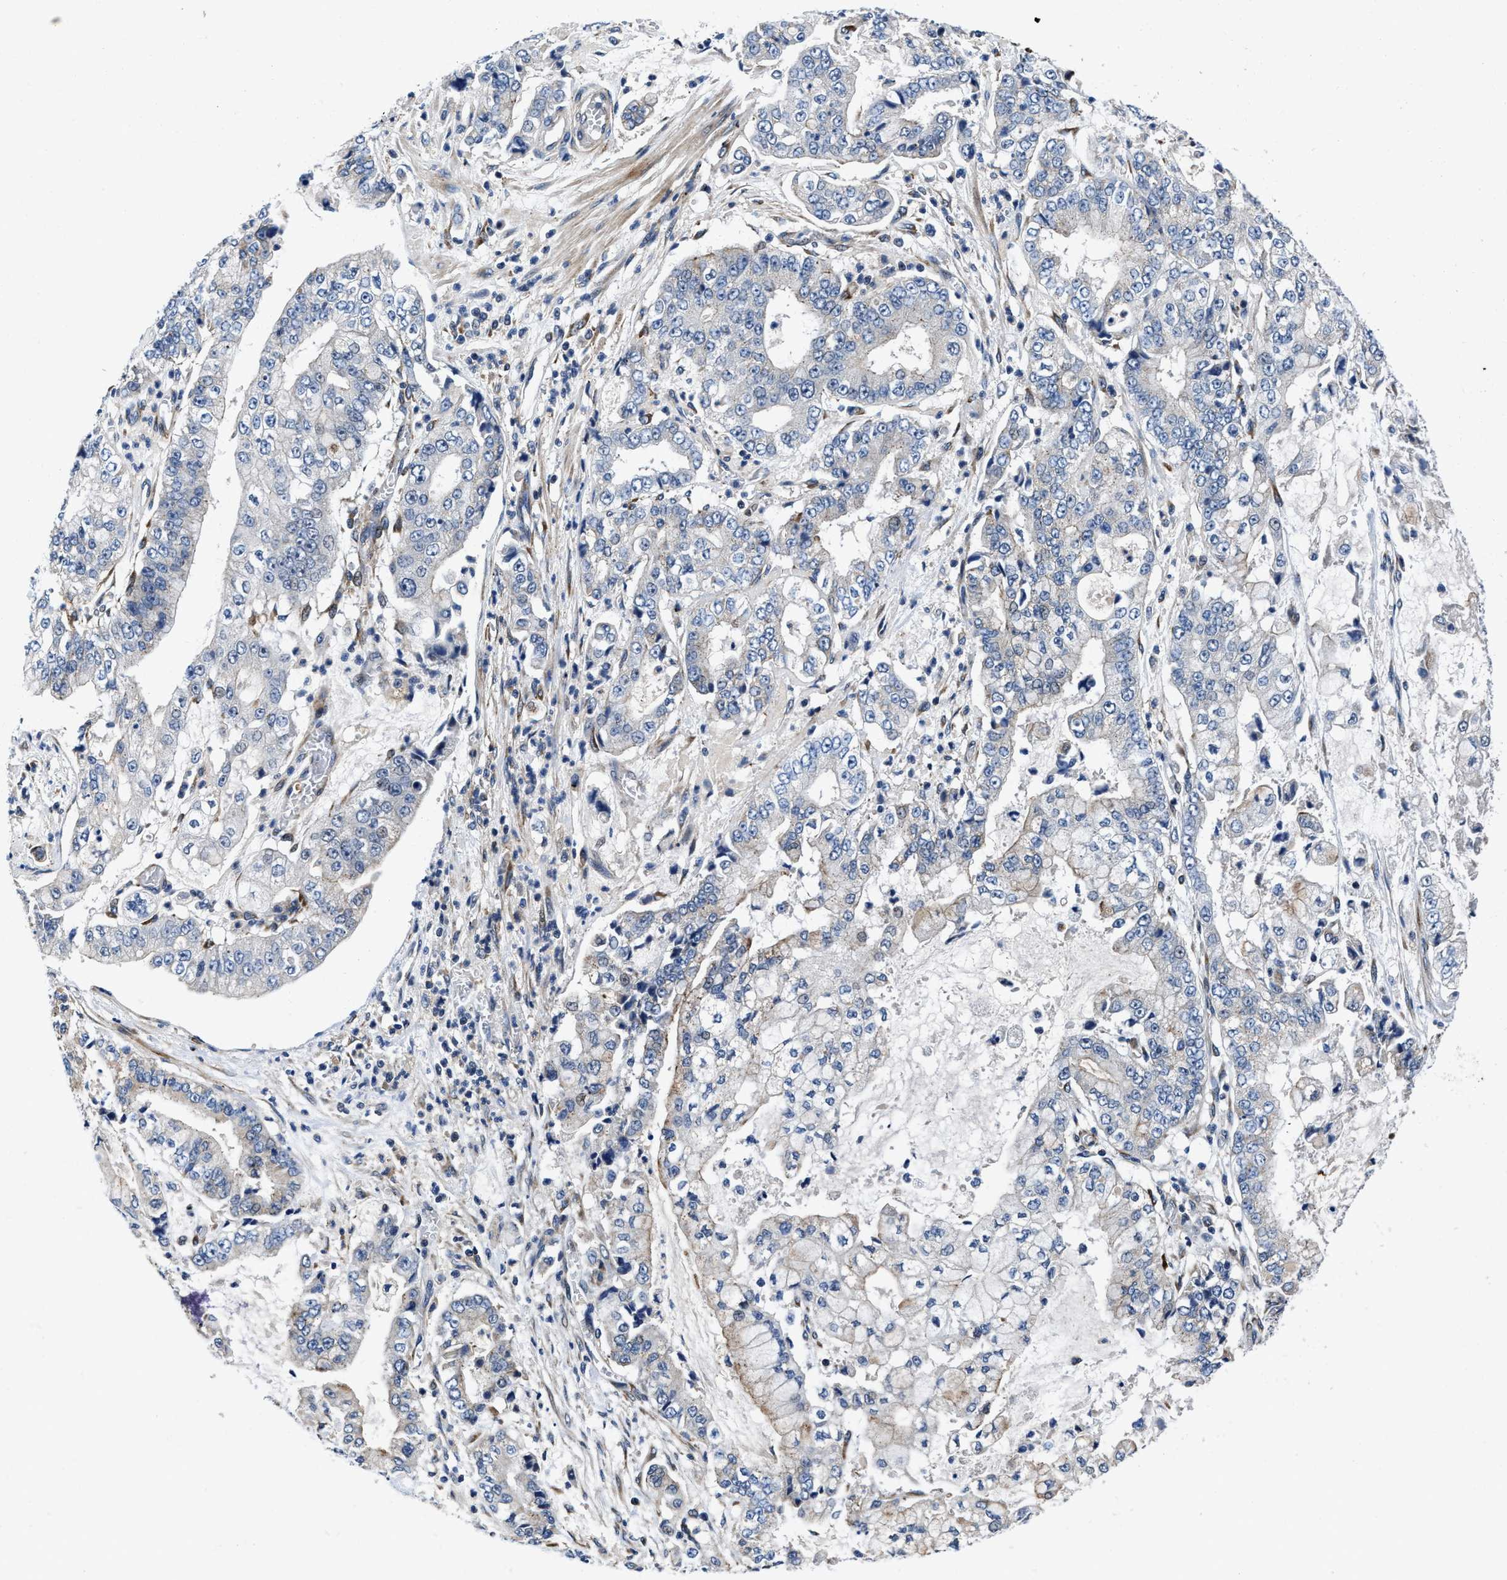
{"staining": {"intensity": "weak", "quantity": "<25%", "location": "cytoplasmic/membranous"}, "tissue": "stomach cancer", "cell_type": "Tumor cells", "image_type": "cancer", "snomed": [{"axis": "morphology", "description": "Adenocarcinoma, NOS"}, {"axis": "topography", "description": "Stomach"}], "caption": "This is an IHC histopathology image of human stomach cancer. There is no expression in tumor cells.", "gene": "C2orf66", "patient": {"sex": "male", "age": 76}}